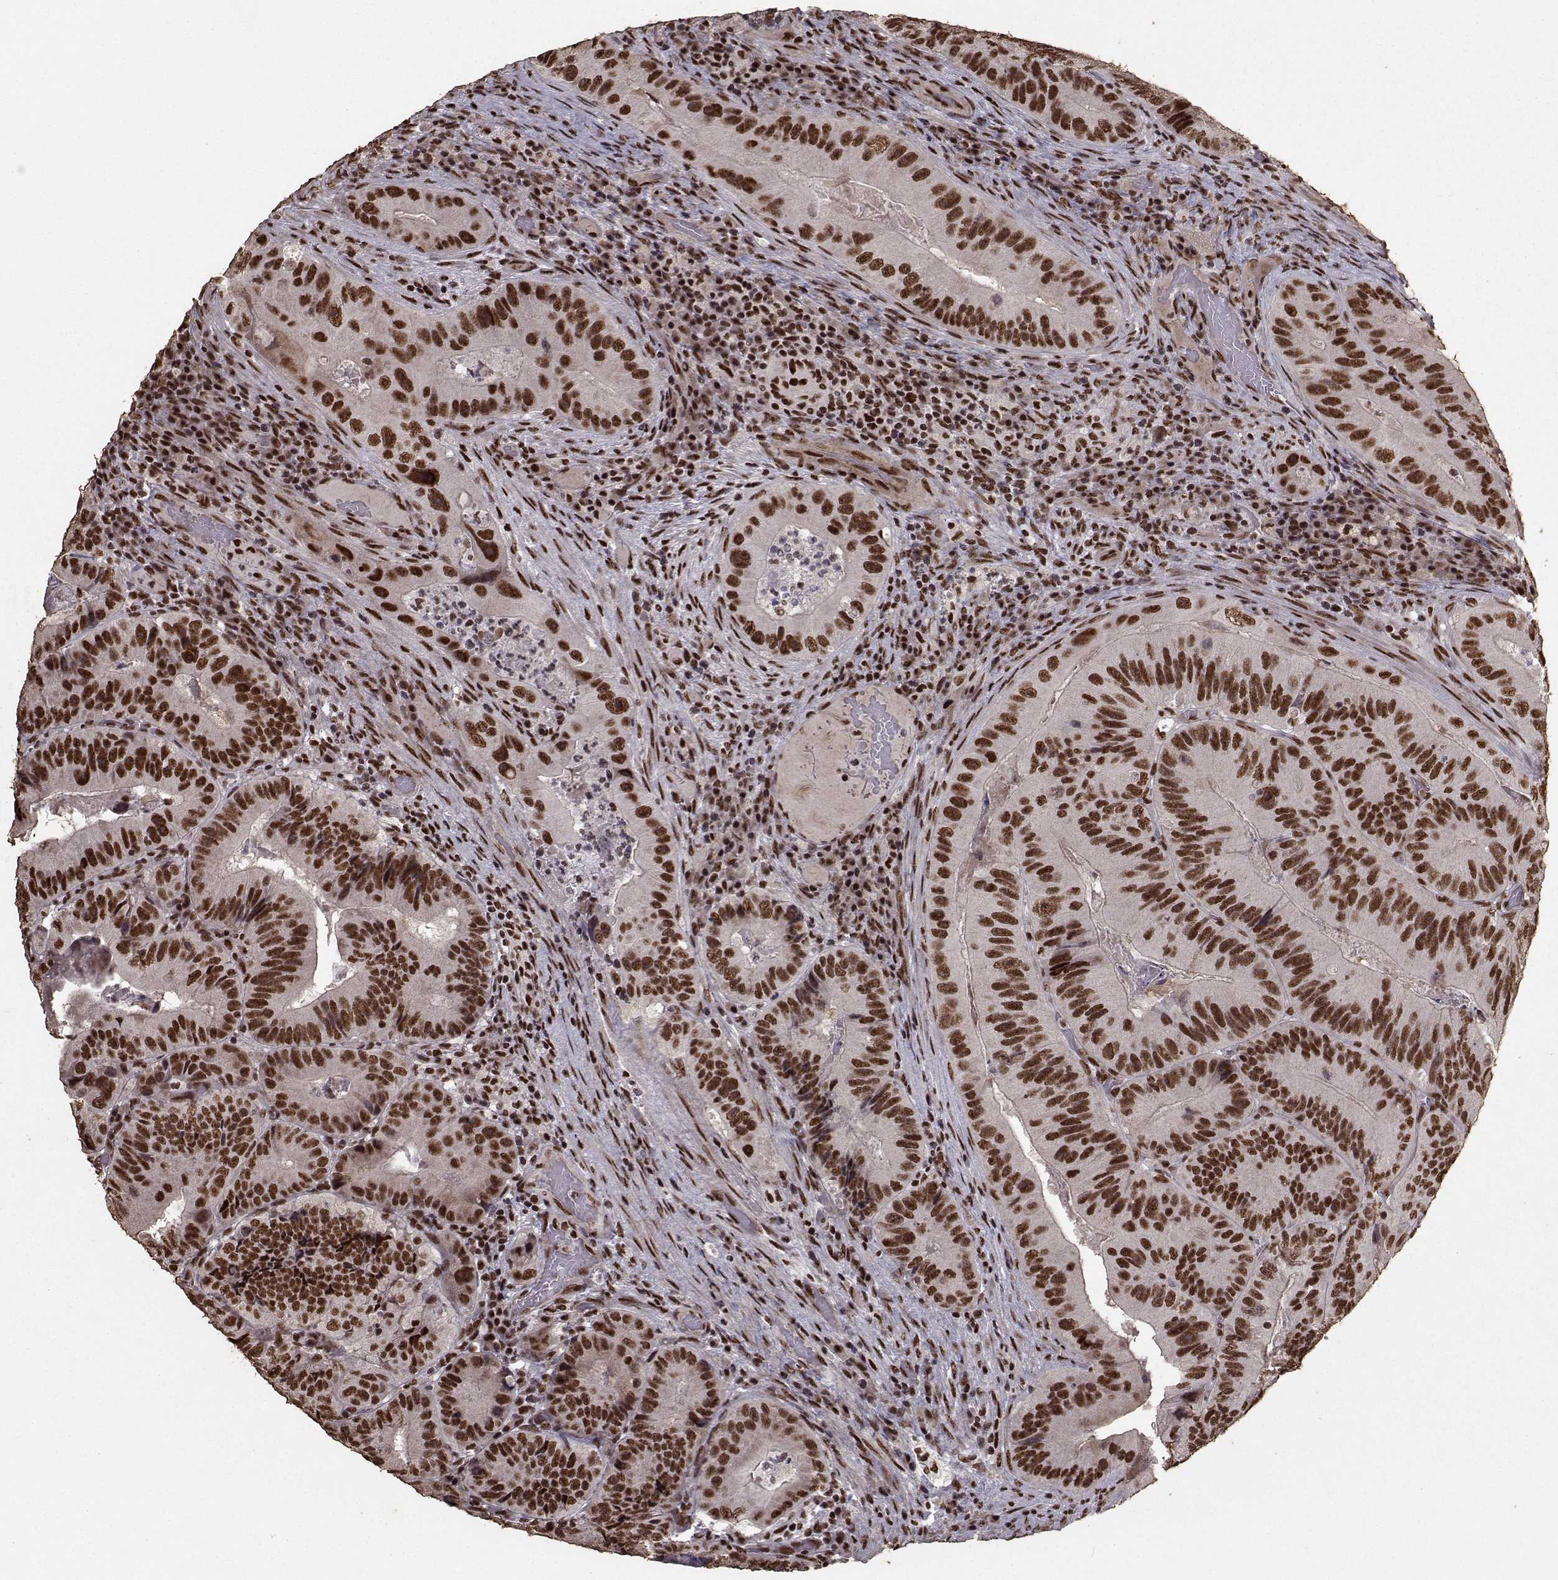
{"staining": {"intensity": "strong", "quantity": ">75%", "location": "nuclear"}, "tissue": "colorectal cancer", "cell_type": "Tumor cells", "image_type": "cancer", "snomed": [{"axis": "morphology", "description": "Adenocarcinoma, NOS"}, {"axis": "topography", "description": "Colon"}], "caption": "High-power microscopy captured an immunohistochemistry (IHC) photomicrograph of colorectal cancer, revealing strong nuclear staining in about >75% of tumor cells. The staining was performed using DAB (3,3'-diaminobenzidine) to visualize the protein expression in brown, while the nuclei were stained in blue with hematoxylin (Magnification: 20x).", "gene": "SF1", "patient": {"sex": "female", "age": 86}}